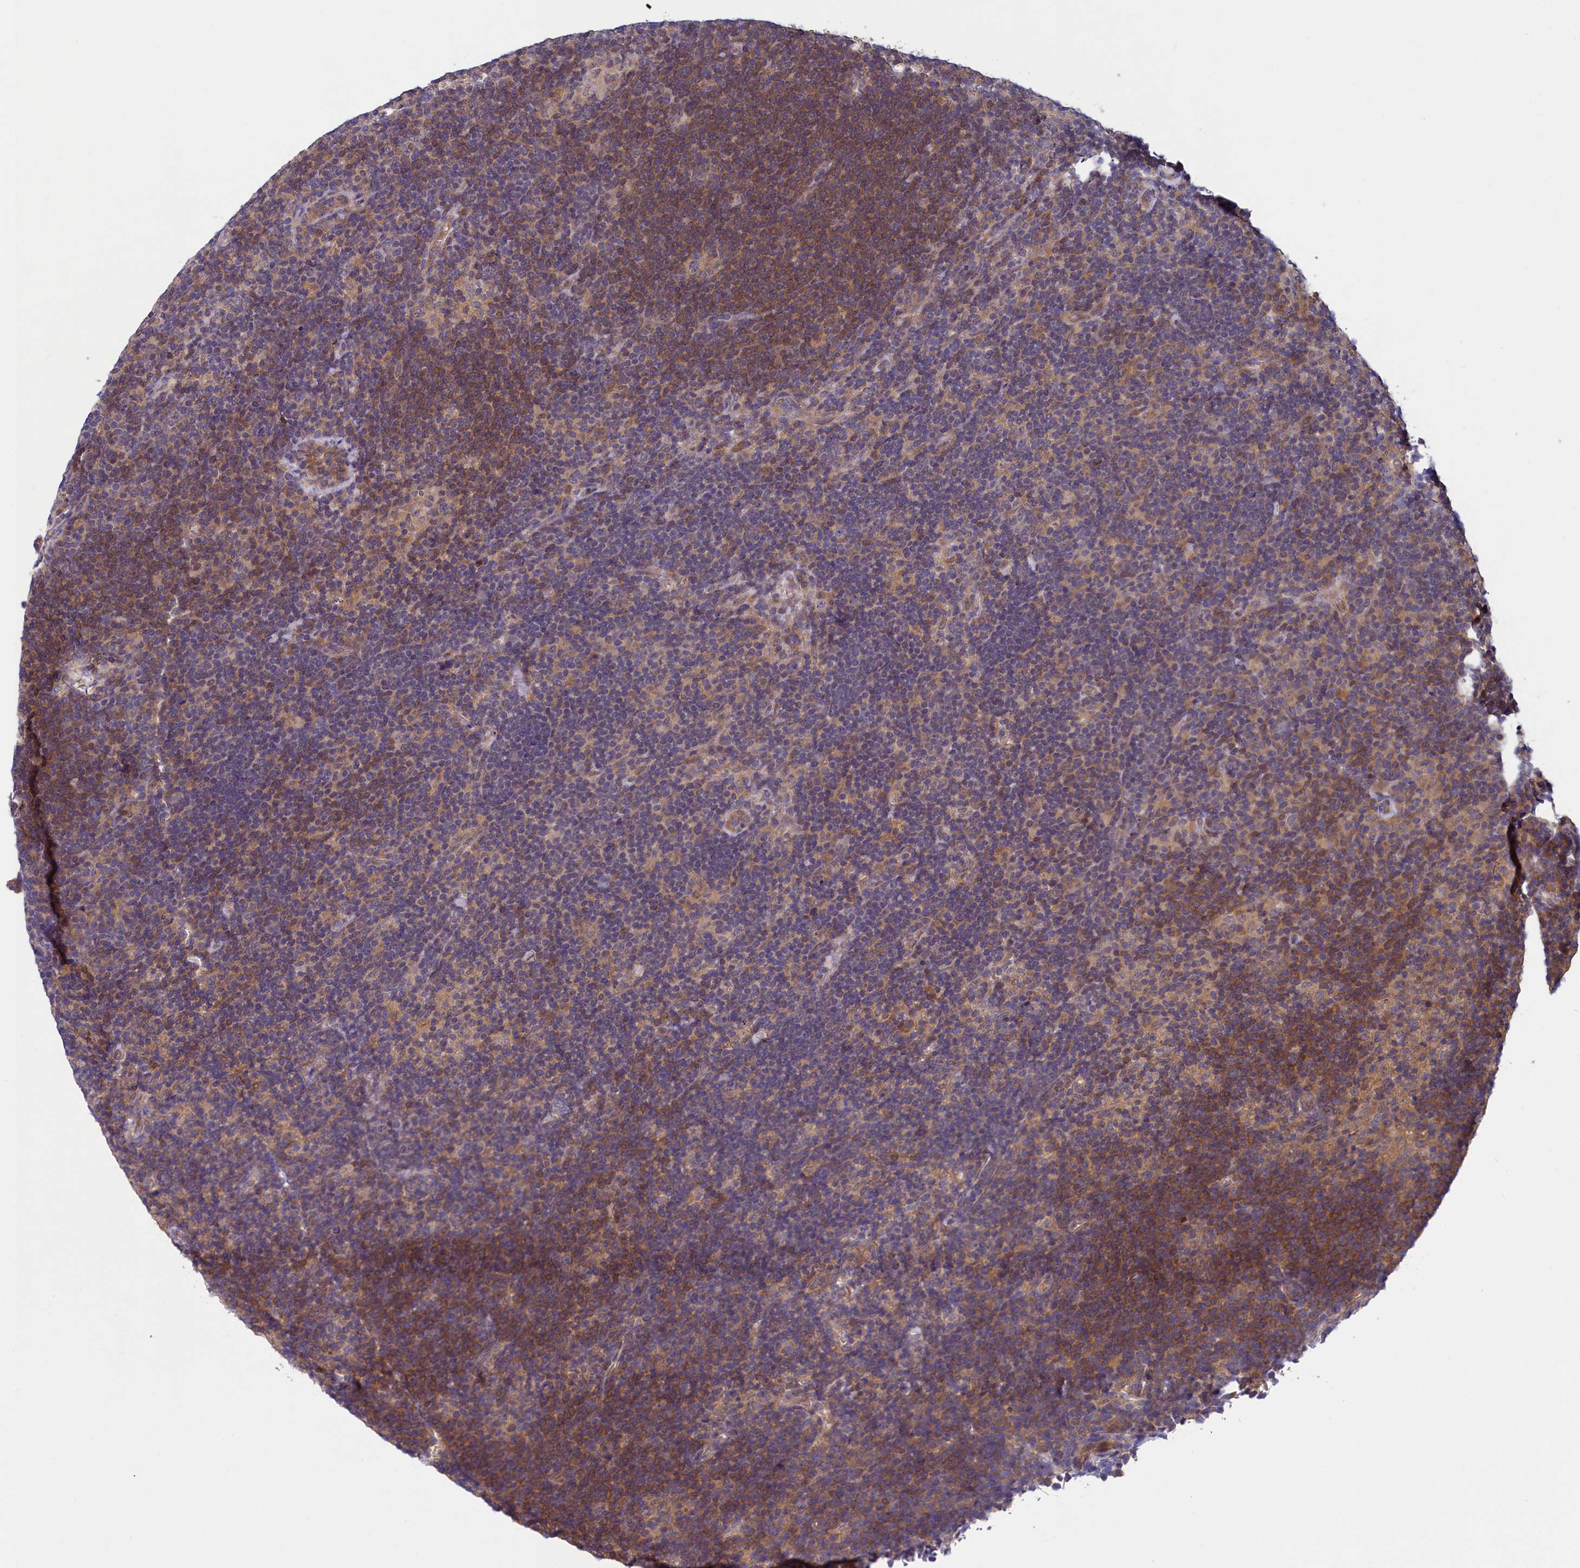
{"staining": {"intensity": "weak", "quantity": "25%-75%", "location": "cytoplasmic/membranous"}, "tissue": "lymphoma", "cell_type": "Tumor cells", "image_type": "cancer", "snomed": [{"axis": "morphology", "description": "Hodgkin's disease, NOS"}, {"axis": "topography", "description": "Lymph node"}], "caption": "Immunohistochemistry histopathology image of neoplastic tissue: human Hodgkin's disease stained using immunohistochemistry exhibits low levels of weak protein expression localized specifically in the cytoplasmic/membranous of tumor cells, appearing as a cytoplasmic/membranous brown color.", "gene": "NUBP1", "patient": {"sex": "female", "age": 57}}